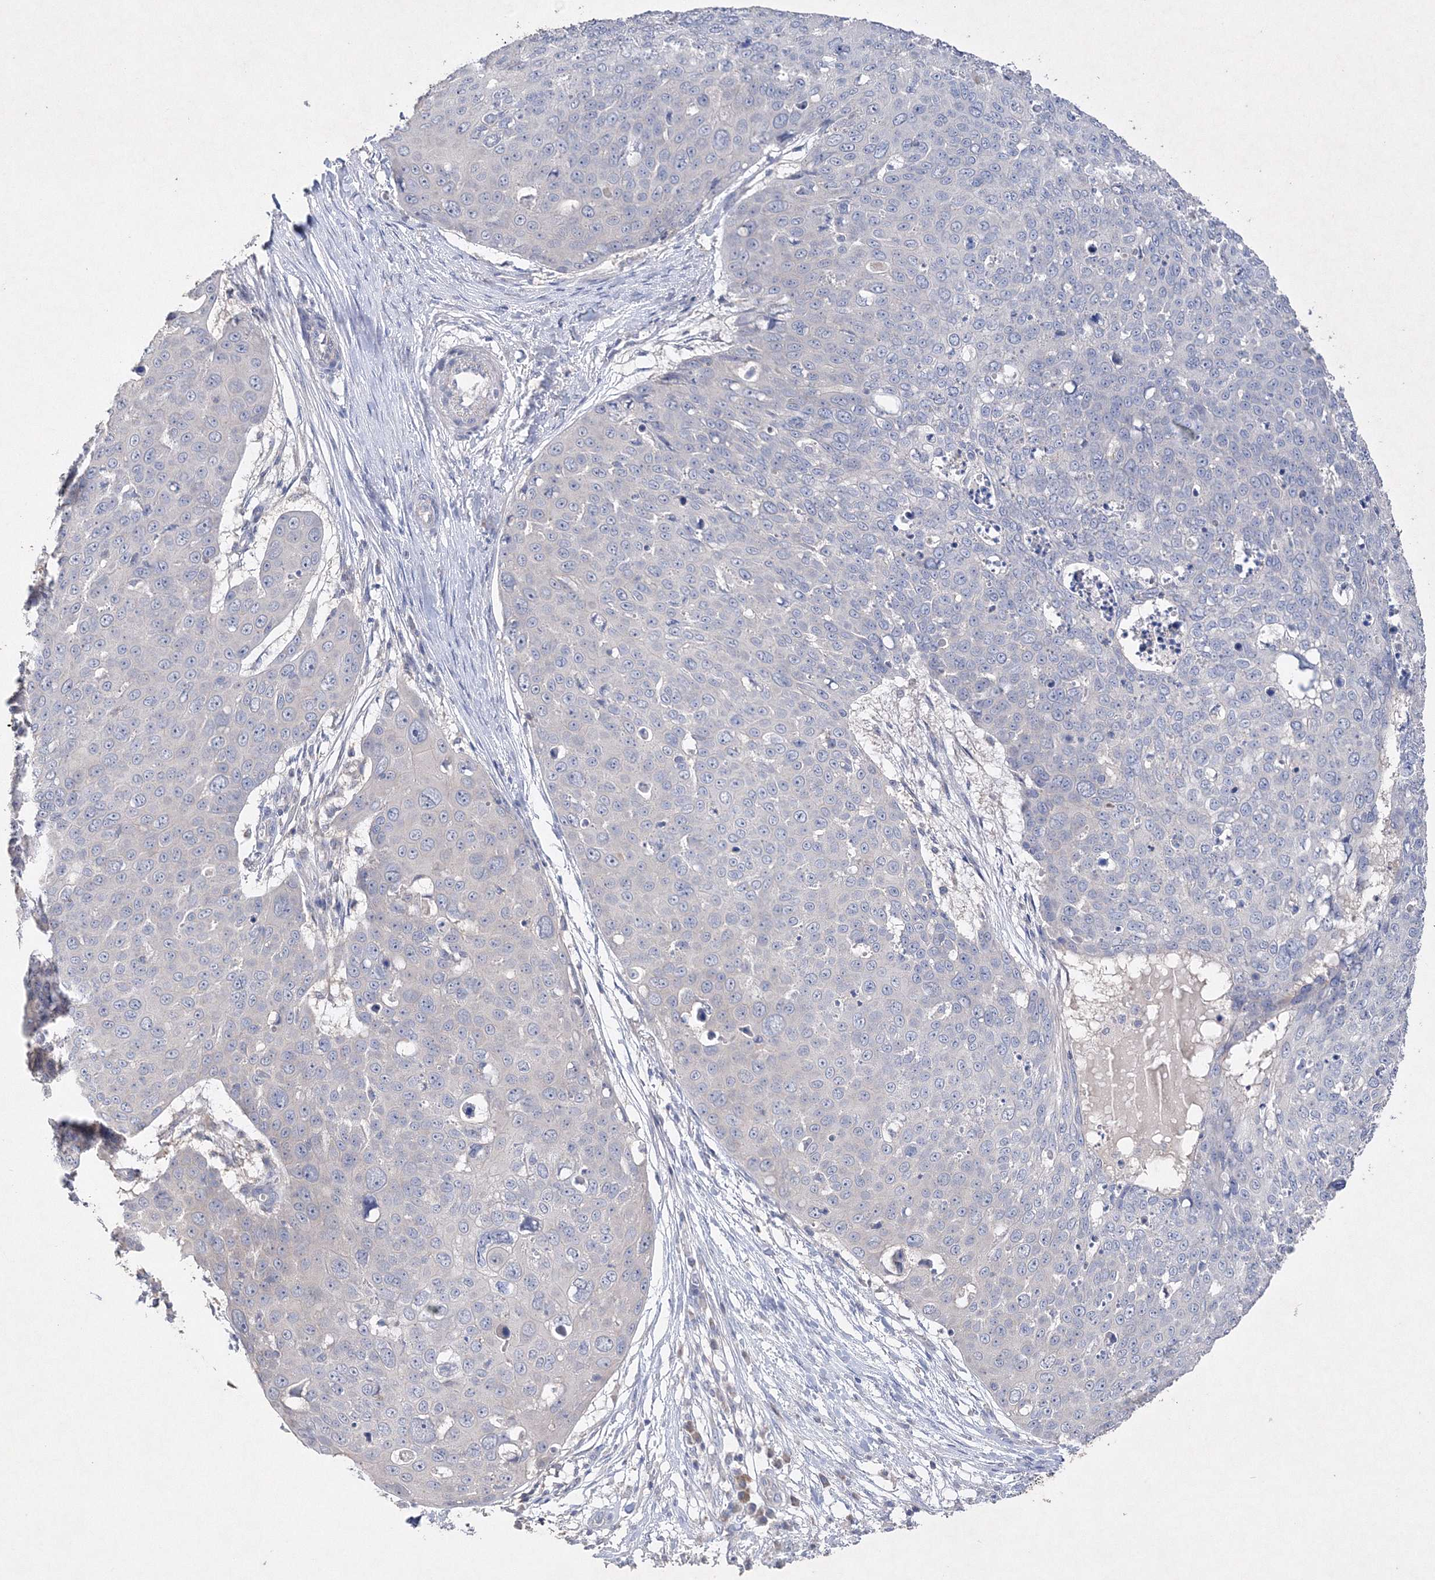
{"staining": {"intensity": "negative", "quantity": "none", "location": "none"}, "tissue": "skin cancer", "cell_type": "Tumor cells", "image_type": "cancer", "snomed": [{"axis": "morphology", "description": "Squamous cell carcinoma, NOS"}, {"axis": "topography", "description": "Skin"}], "caption": "Immunohistochemistry of skin cancer shows no expression in tumor cells.", "gene": "GLS", "patient": {"sex": "male", "age": 71}}